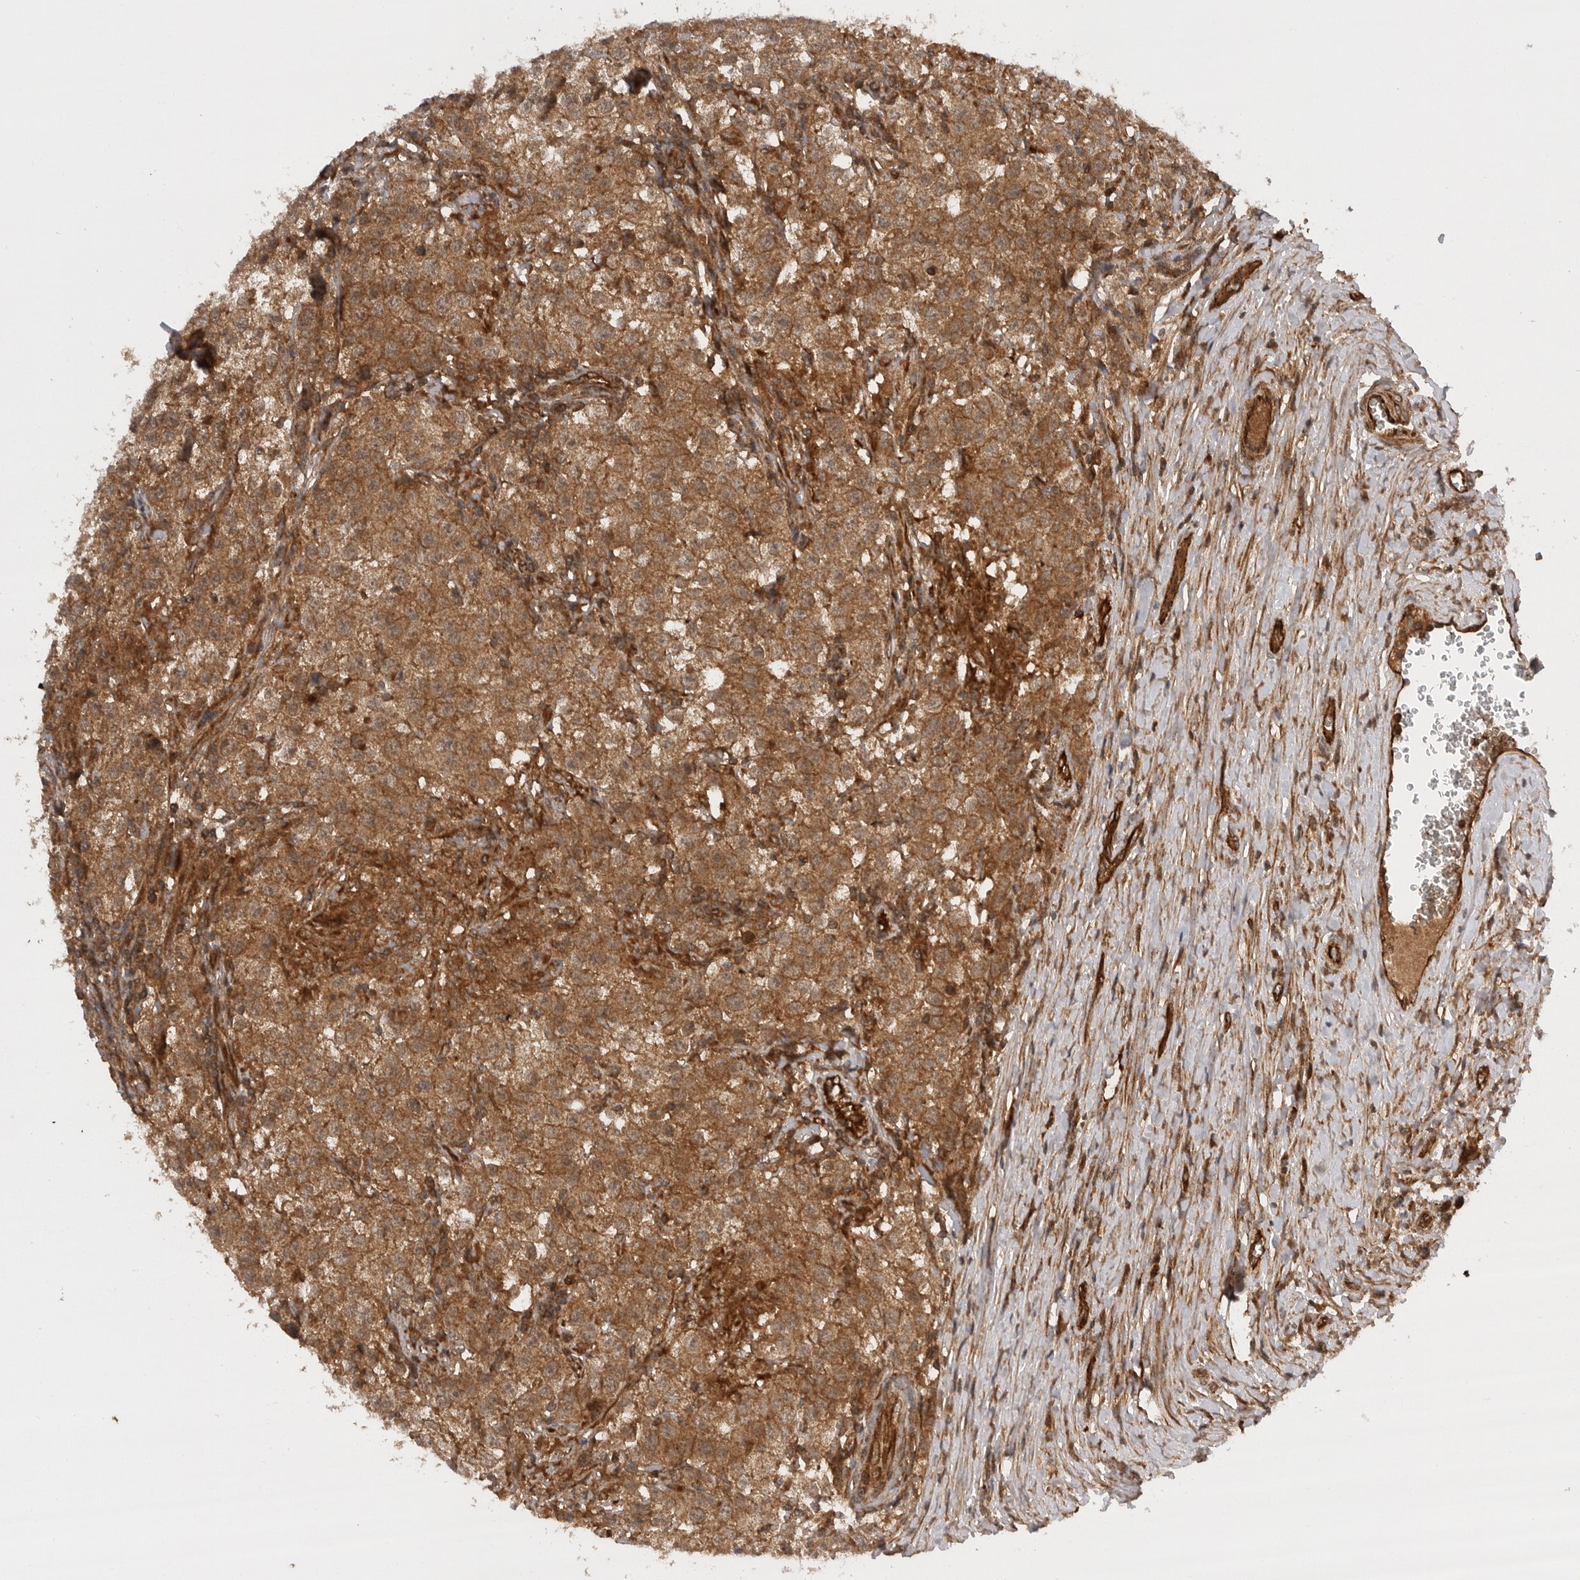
{"staining": {"intensity": "moderate", "quantity": ">75%", "location": "cytoplasmic/membranous"}, "tissue": "testis cancer", "cell_type": "Tumor cells", "image_type": "cancer", "snomed": [{"axis": "morphology", "description": "Seminoma, NOS"}, {"axis": "morphology", "description": "Carcinoma, Embryonal, NOS"}, {"axis": "topography", "description": "Testis"}], "caption": "Protein expression analysis of testis cancer (seminoma) exhibits moderate cytoplasmic/membranous positivity in approximately >75% of tumor cells.", "gene": "PRDX4", "patient": {"sex": "male", "age": 43}}